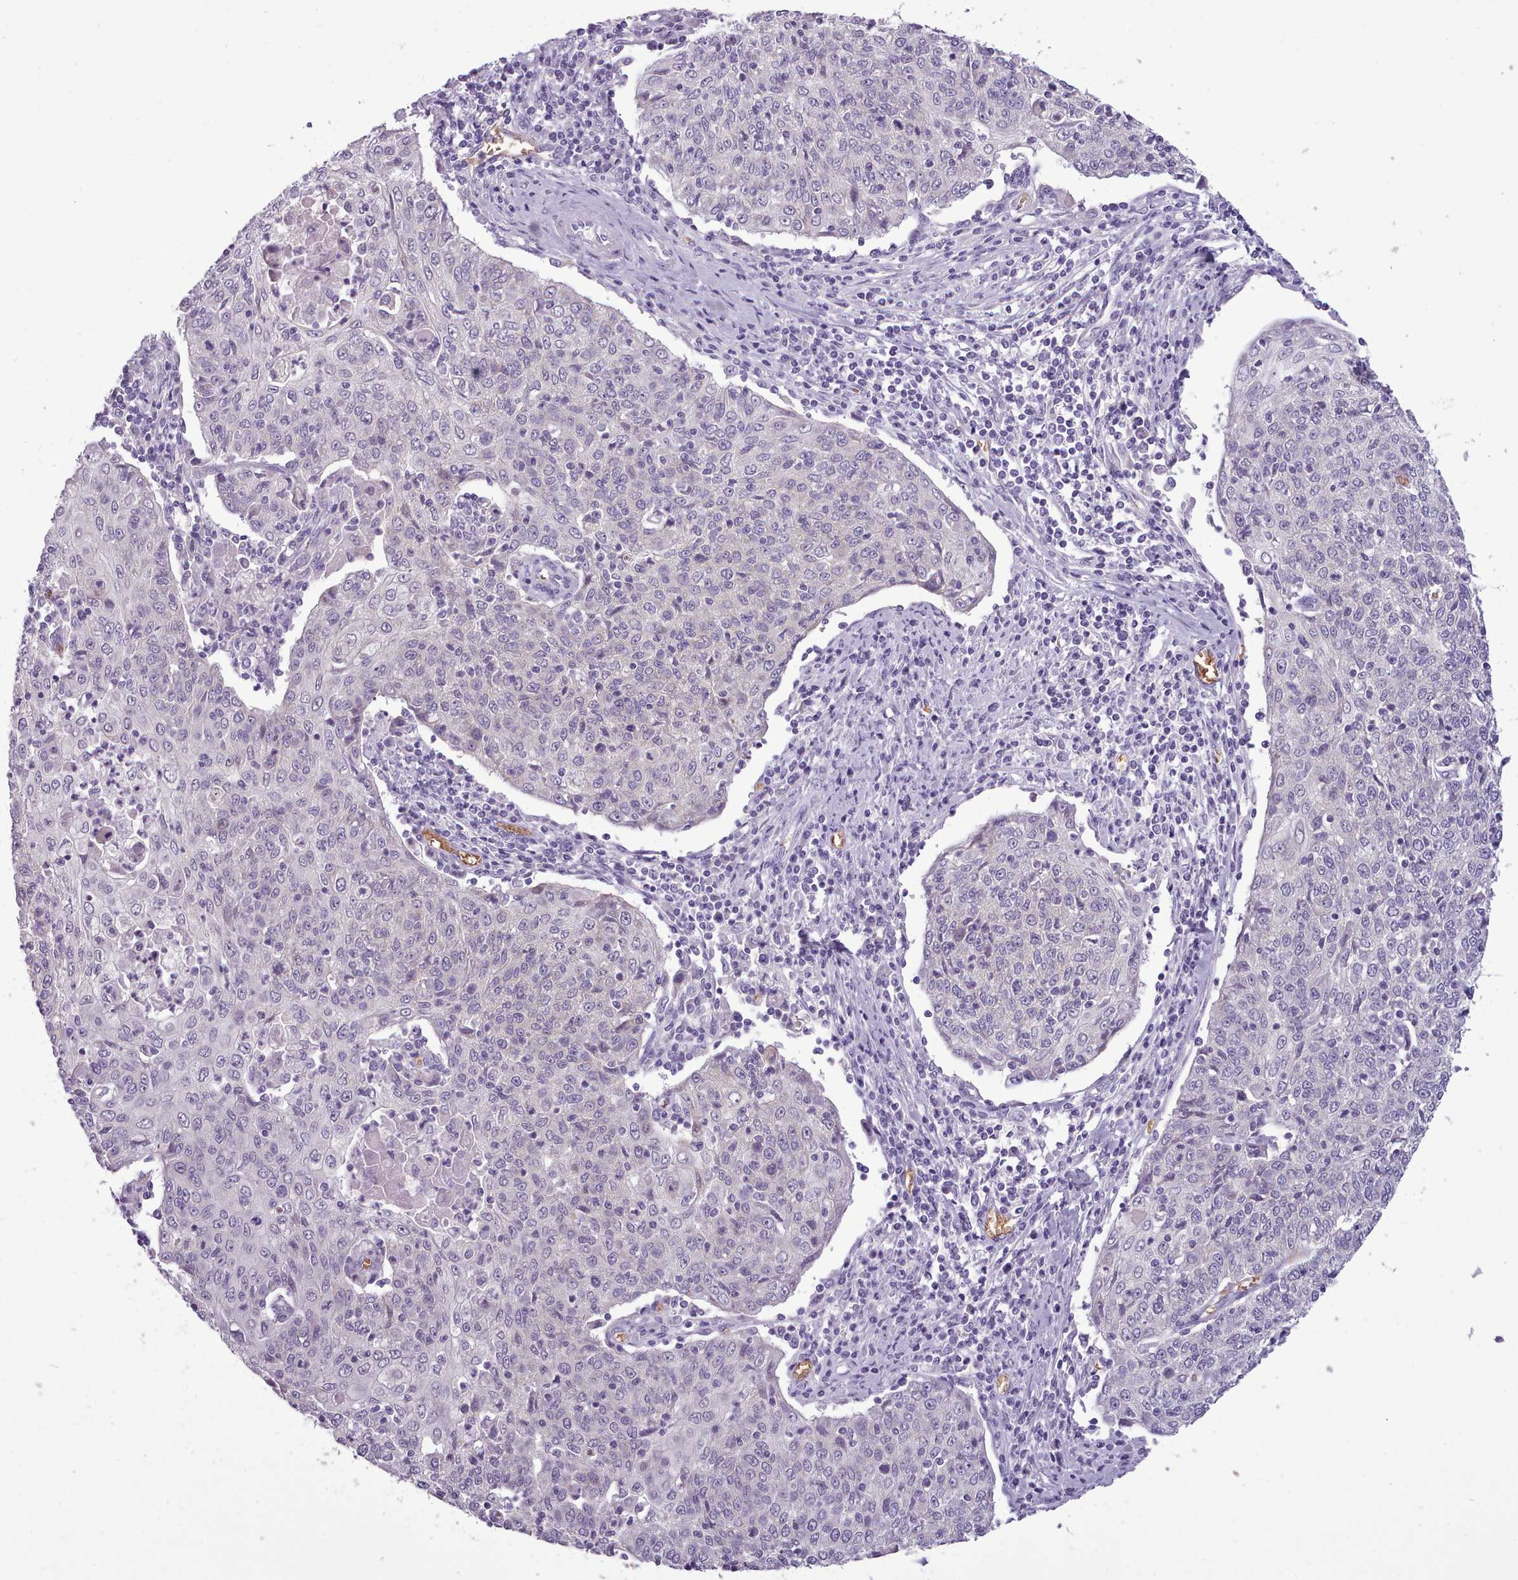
{"staining": {"intensity": "negative", "quantity": "none", "location": "none"}, "tissue": "cervical cancer", "cell_type": "Tumor cells", "image_type": "cancer", "snomed": [{"axis": "morphology", "description": "Squamous cell carcinoma, NOS"}, {"axis": "topography", "description": "Cervix"}], "caption": "High power microscopy image of an IHC micrograph of cervical squamous cell carcinoma, revealing no significant expression in tumor cells.", "gene": "AK4", "patient": {"sex": "female", "age": 48}}